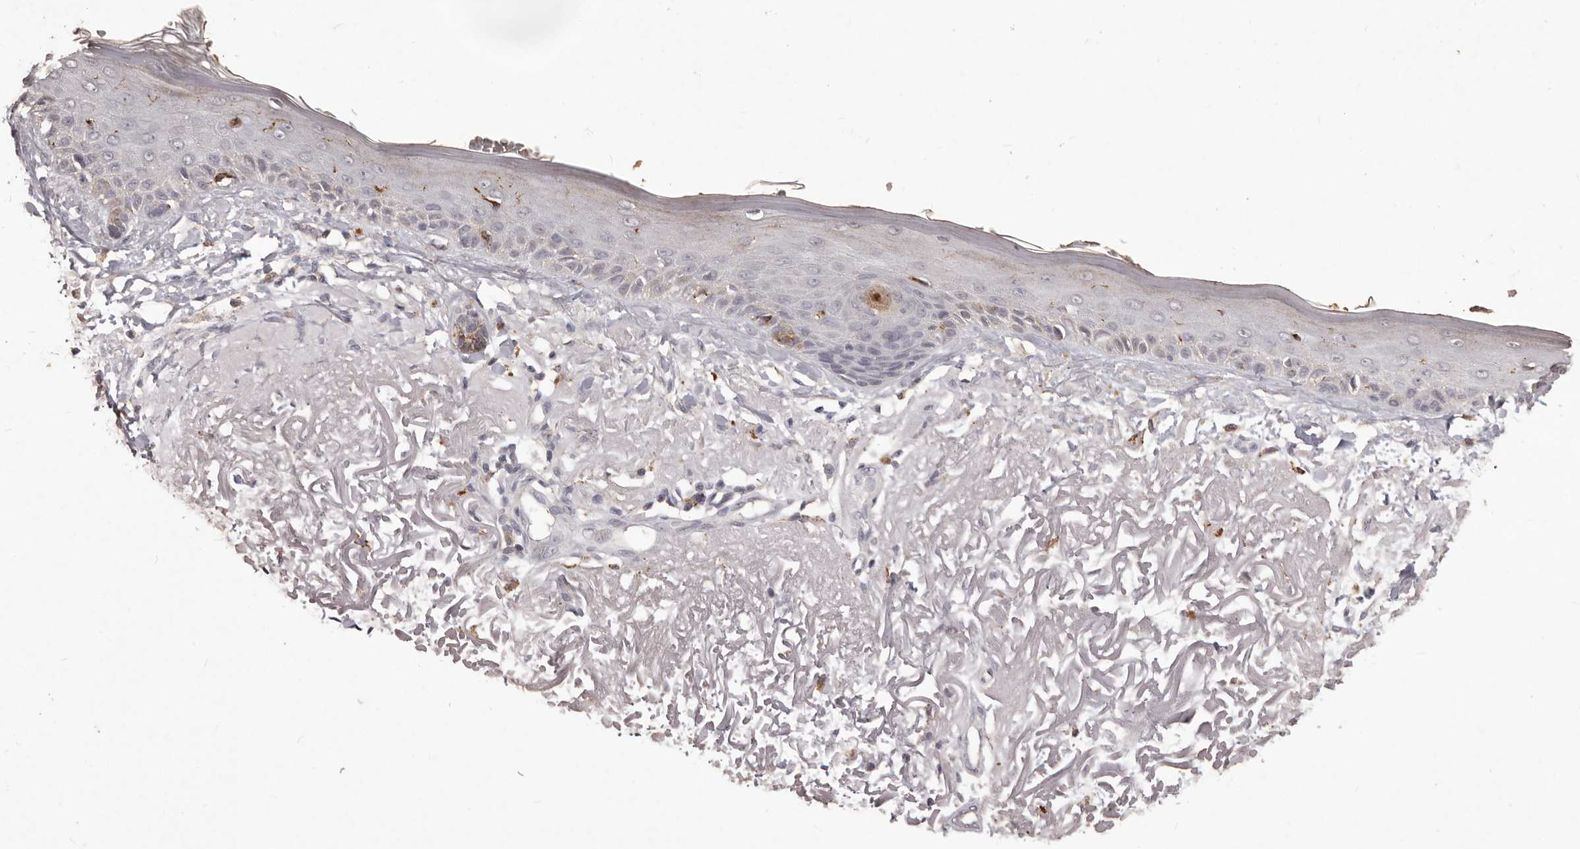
{"staining": {"intensity": "weak", "quantity": "25%-75%", "location": "cytoplasmic/membranous"}, "tissue": "skin", "cell_type": "Fibroblasts", "image_type": "normal", "snomed": [{"axis": "morphology", "description": "Normal tissue, NOS"}, {"axis": "topography", "description": "Skin"}, {"axis": "topography", "description": "Skeletal muscle"}], "caption": "Immunohistochemistry of normal human skin demonstrates low levels of weak cytoplasmic/membranous positivity in about 25%-75% of fibroblasts.", "gene": "PRSS27", "patient": {"sex": "male", "age": 83}}